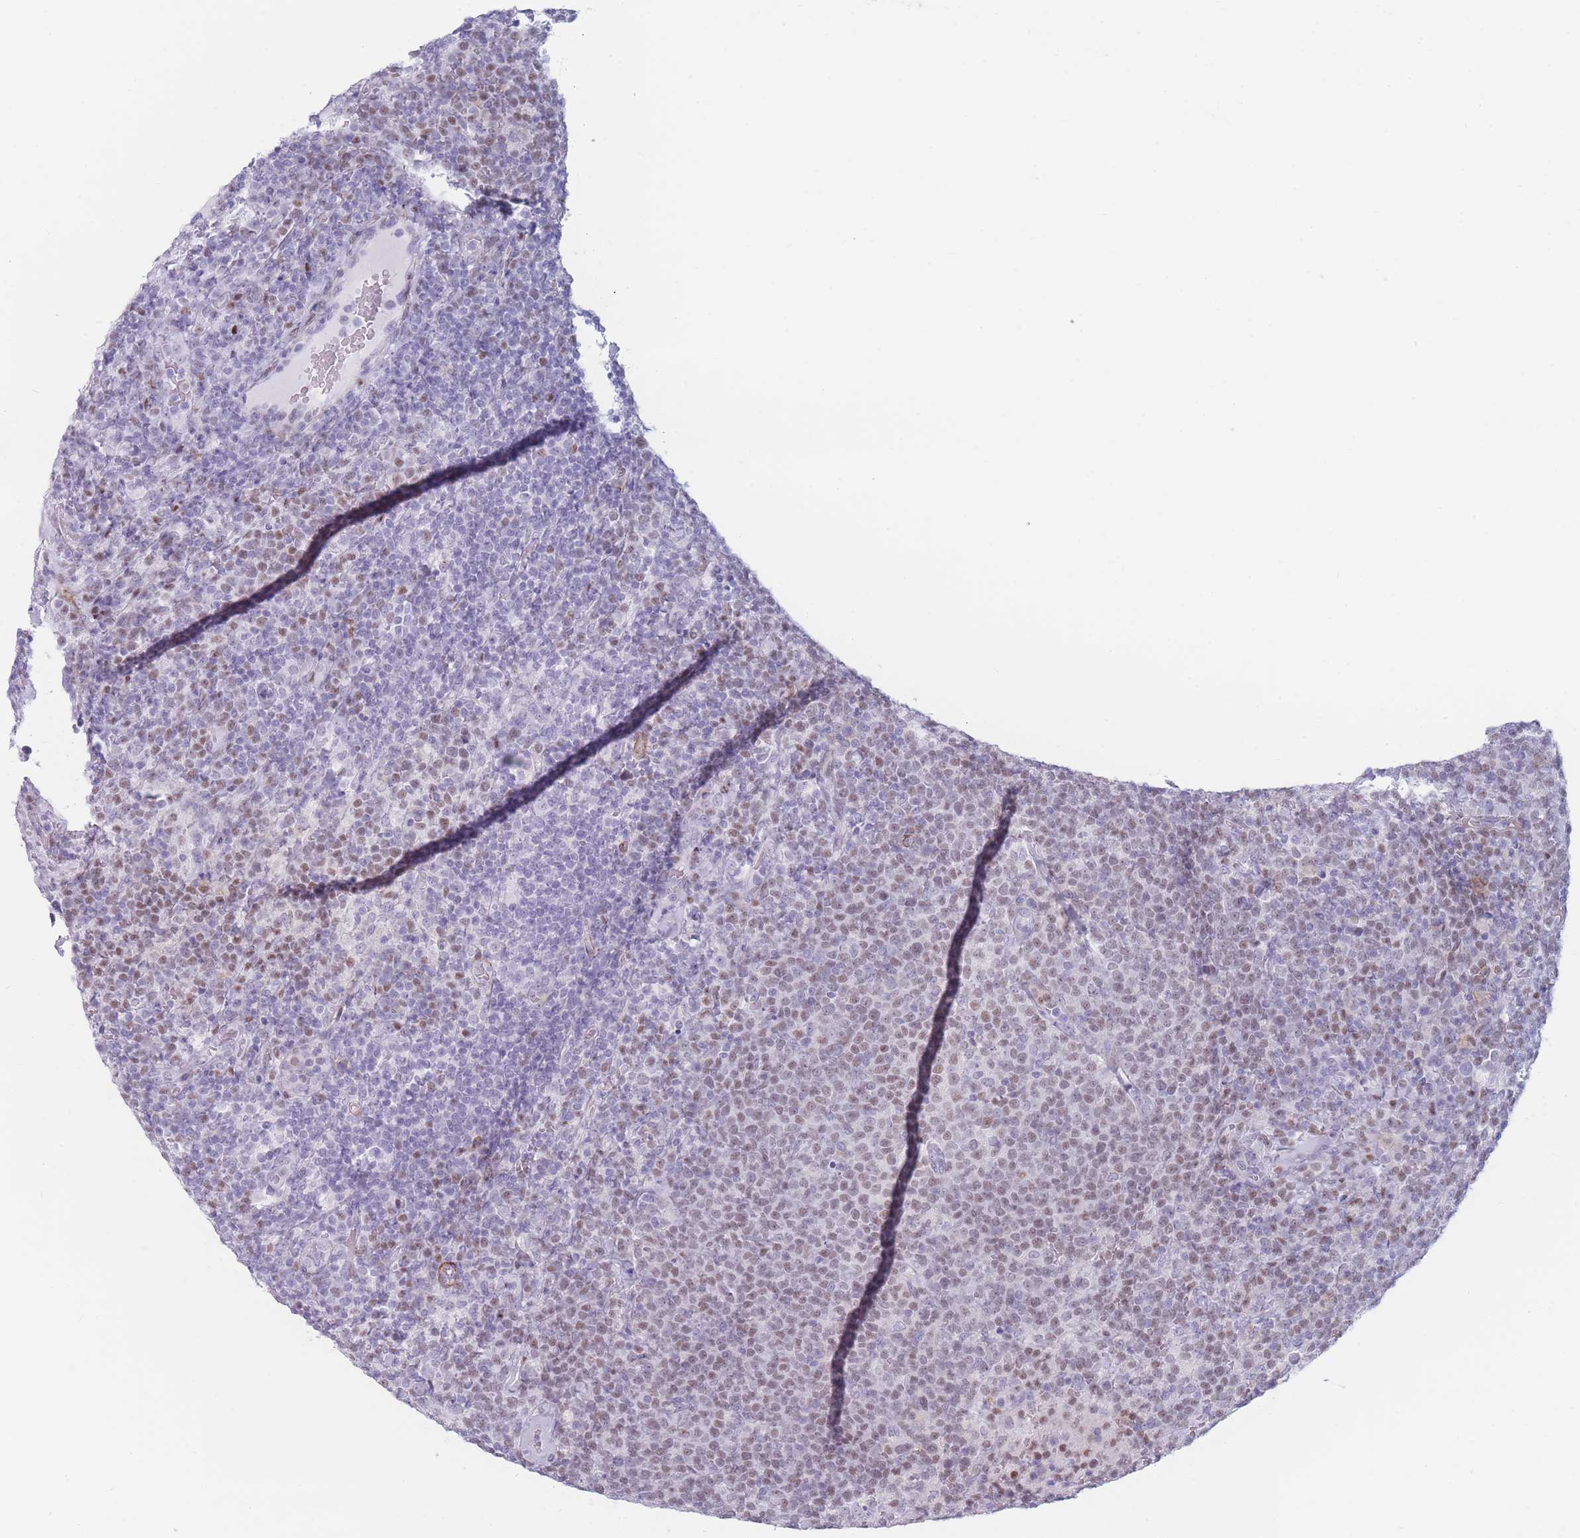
{"staining": {"intensity": "weak", "quantity": "25%-75%", "location": "nuclear"}, "tissue": "lymphoma", "cell_type": "Tumor cells", "image_type": "cancer", "snomed": [{"axis": "morphology", "description": "Malignant lymphoma, non-Hodgkin's type, High grade"}, {"axis": "topography", "description": "Lymph node"}], "caption": "An image showing weak nuclear expression in approximately 25%-75% of tumor cells in malignant lymphoma, non-Hodgkin's type (high-grade), as visualized by brown immunohistochemical staining.", "gene": "IFNA6", "patient": {"sex": "male", "age": 61}}